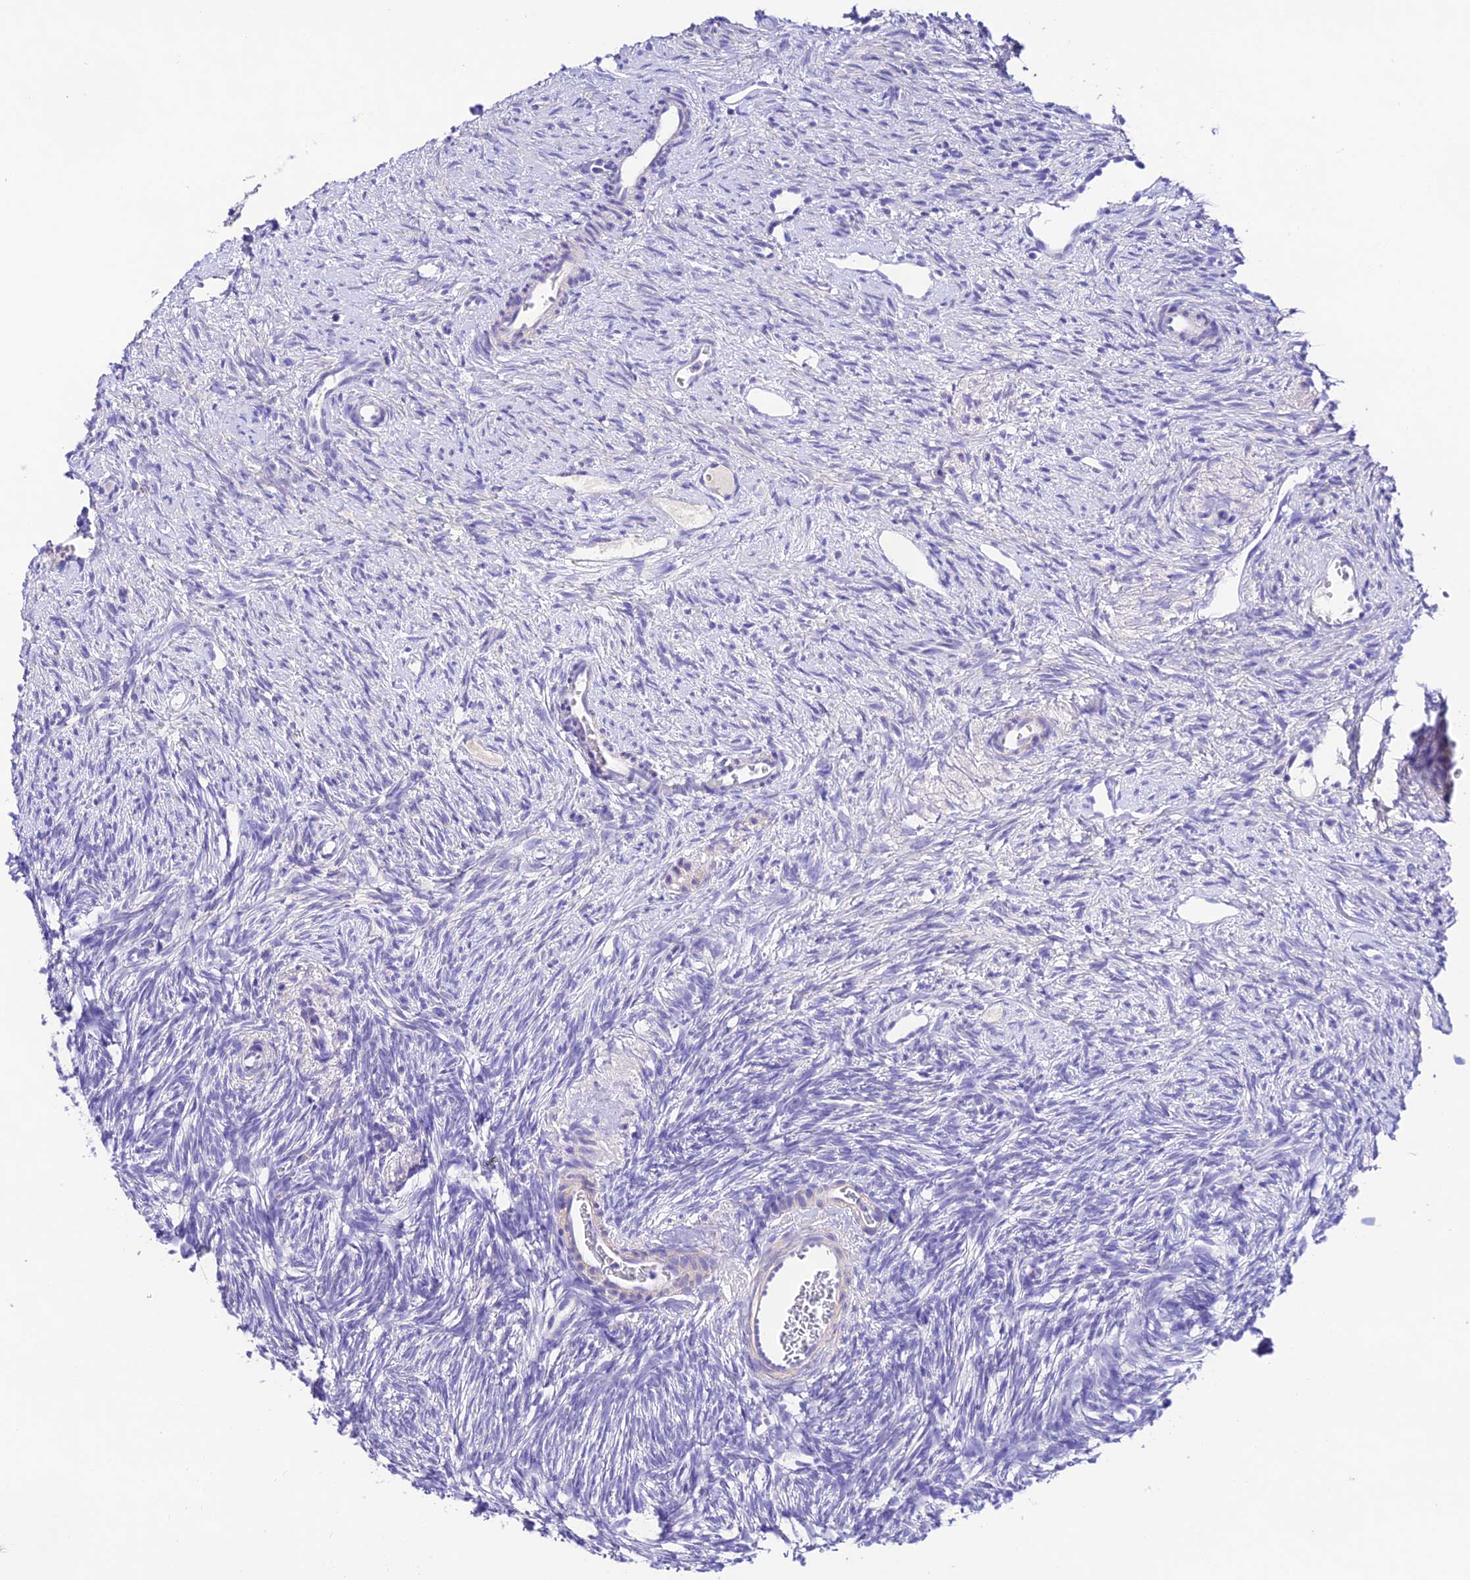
{"staining": {"intensity": "negative", "quantity": "none", "location": "none"}, "tissue": "ovary", "cell_type": "Ovarian stroma cells", "image_type": "normal", "snomed": [{"axis": "morphology", "description": "Normal tissue, NOS"}, {"axis": "topography", "description": "Ovary"}], "caption": "Immunohistochemistry (IHC) micrograph of unremarkable ovary: human ovary stained with DAB exhibits no significant protein staining in ovarian stroma cells.", "gene": "NLRP6", "patient": {"sex": "female", "age": 51}}